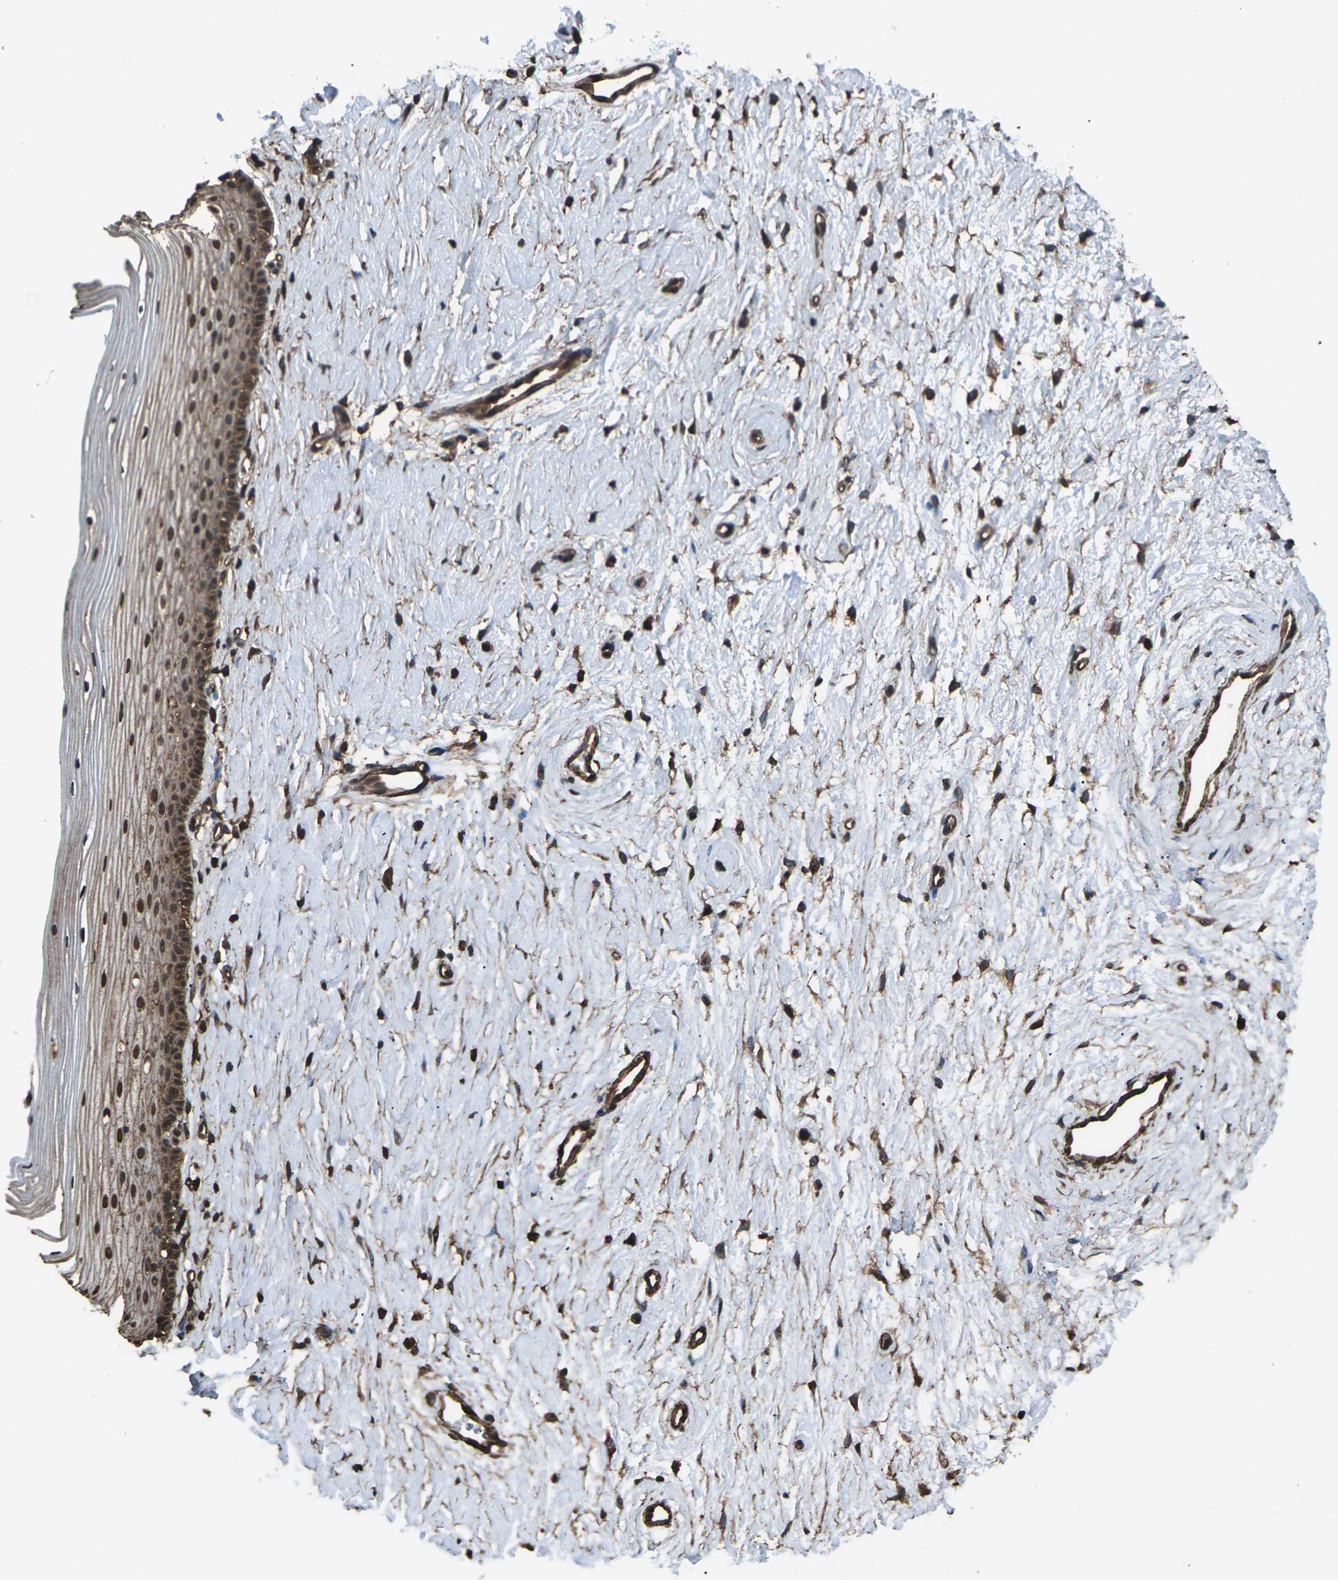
{"staining": {"intensity": "moderate", "quantity": ">75%", "location": "cytoplasmic/membranous"}, "tissue": "cervix", "cell_type": "Glandular cells", "image_type": "normal", "snomed": [{"axis": "morphology", "description": "Normal tissue, NOS"}, {"axis": "topography", "description": "Cervix"}], "caption": "Cervix stained with DAB (3,3'-diaminobenzidine) immunohistochemistry exhibits medium levels of moderate cytoplasmic/membranous staining in approximately >75% of glandular cells. (Stains: DAB (3,3'-diaminobenzidine) in brown, nuclei in blue, Microscopy: brightfield microscopy at high magnification).", "gene": "DHPS", "patient": {"sex": "female", "age": 39}}